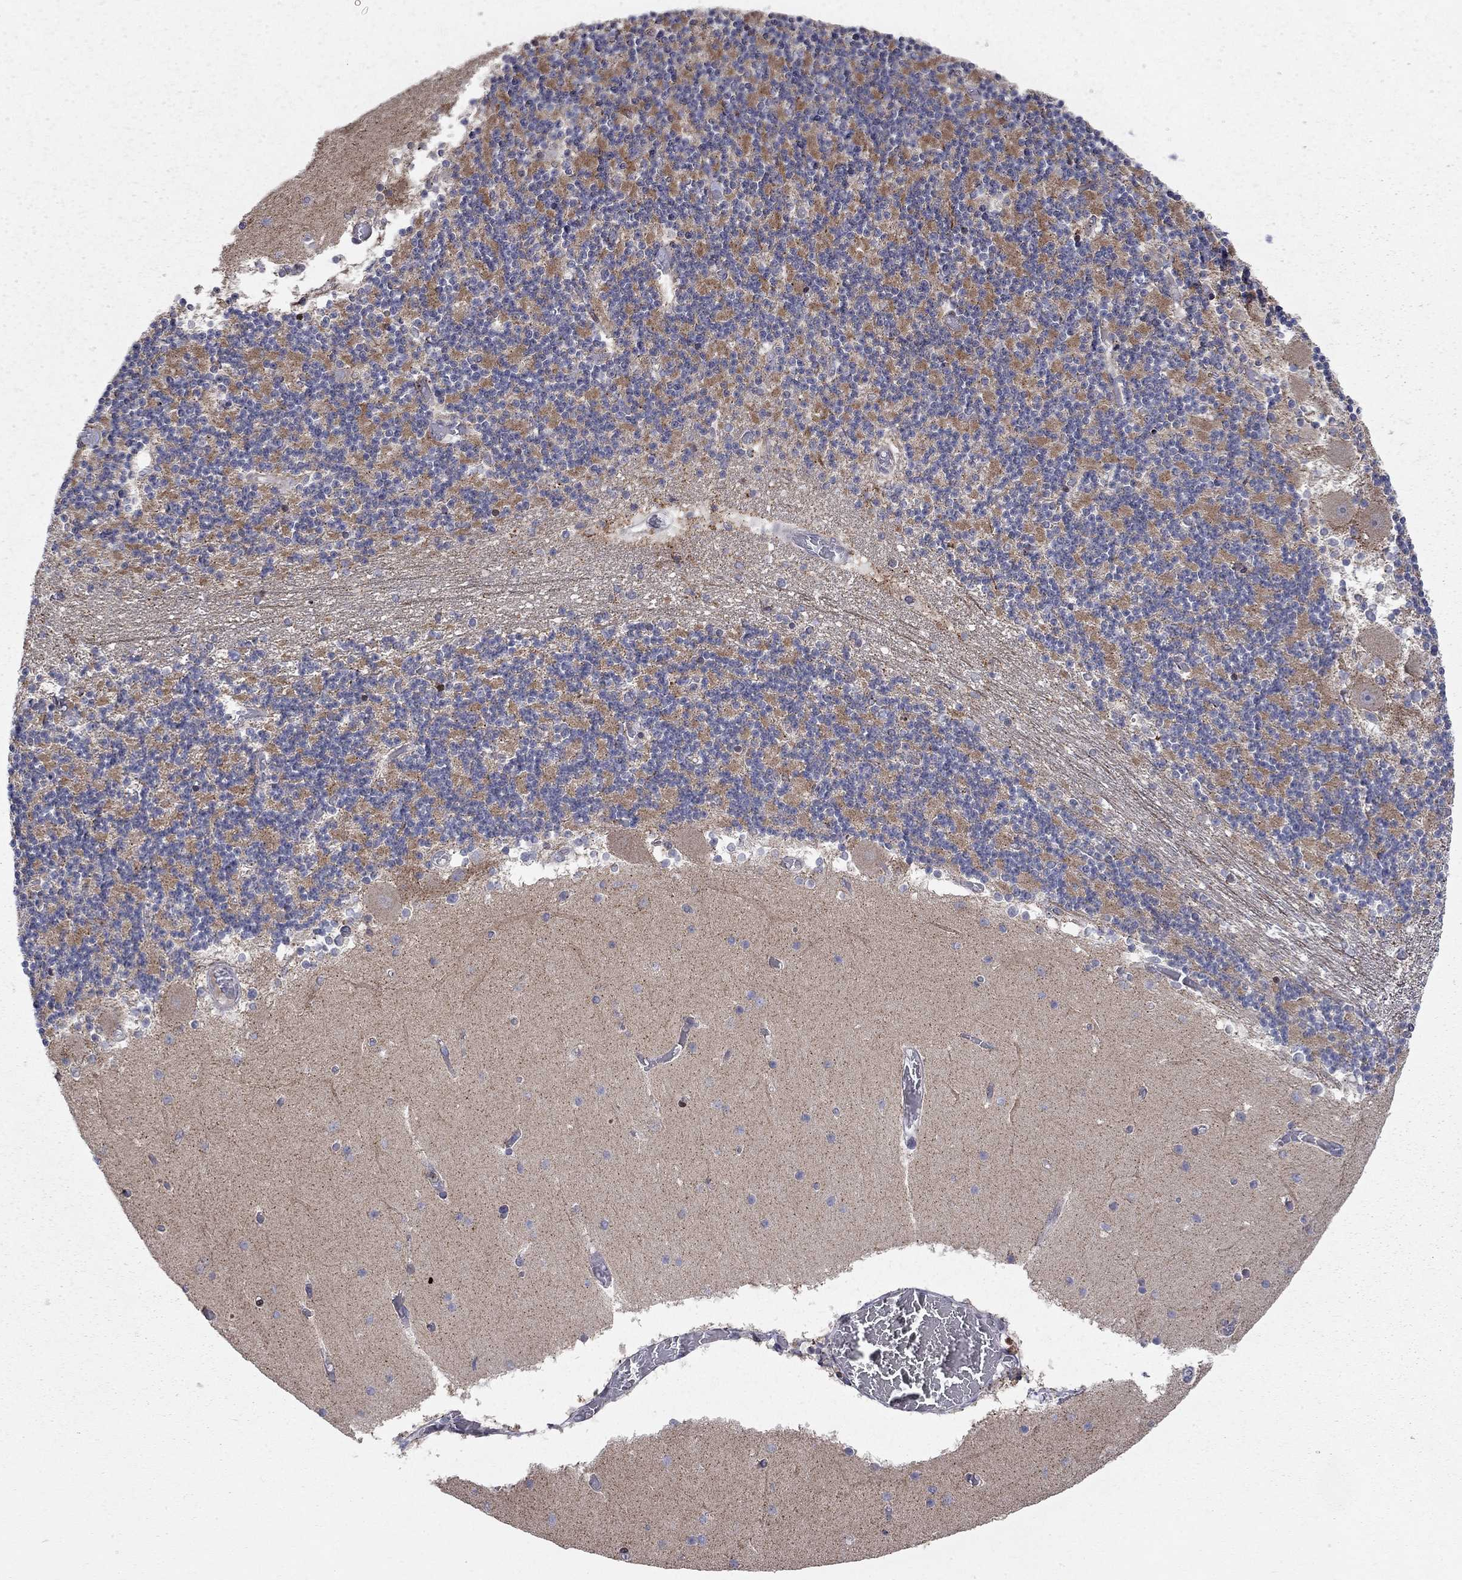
{"staining": {"intensity": "moderate", "quantity": "25%-75%", "location": "cytoplasmic/membranous"}, "tissue": "cerebellum", "cell_type": "Cells in granular layer", "image_type": "normal", "snomed": [{"axis": "morphology", "description": "Normal tissue, NOS"}, {"axis": "topography", "description": "Cerebellum"}], "caption": "Protein staining of unremarkable cerebellum reveals moderate cytoplasmic/membranous expression in about 25%-75% of cells in granular layer. The staining is performed using DAB brown chromogen to label protein expression. The nuclei are counter-stained blue using hematoxylin.", "gene": "ERN2", "patient": {"sex": "female", "age": 28}}